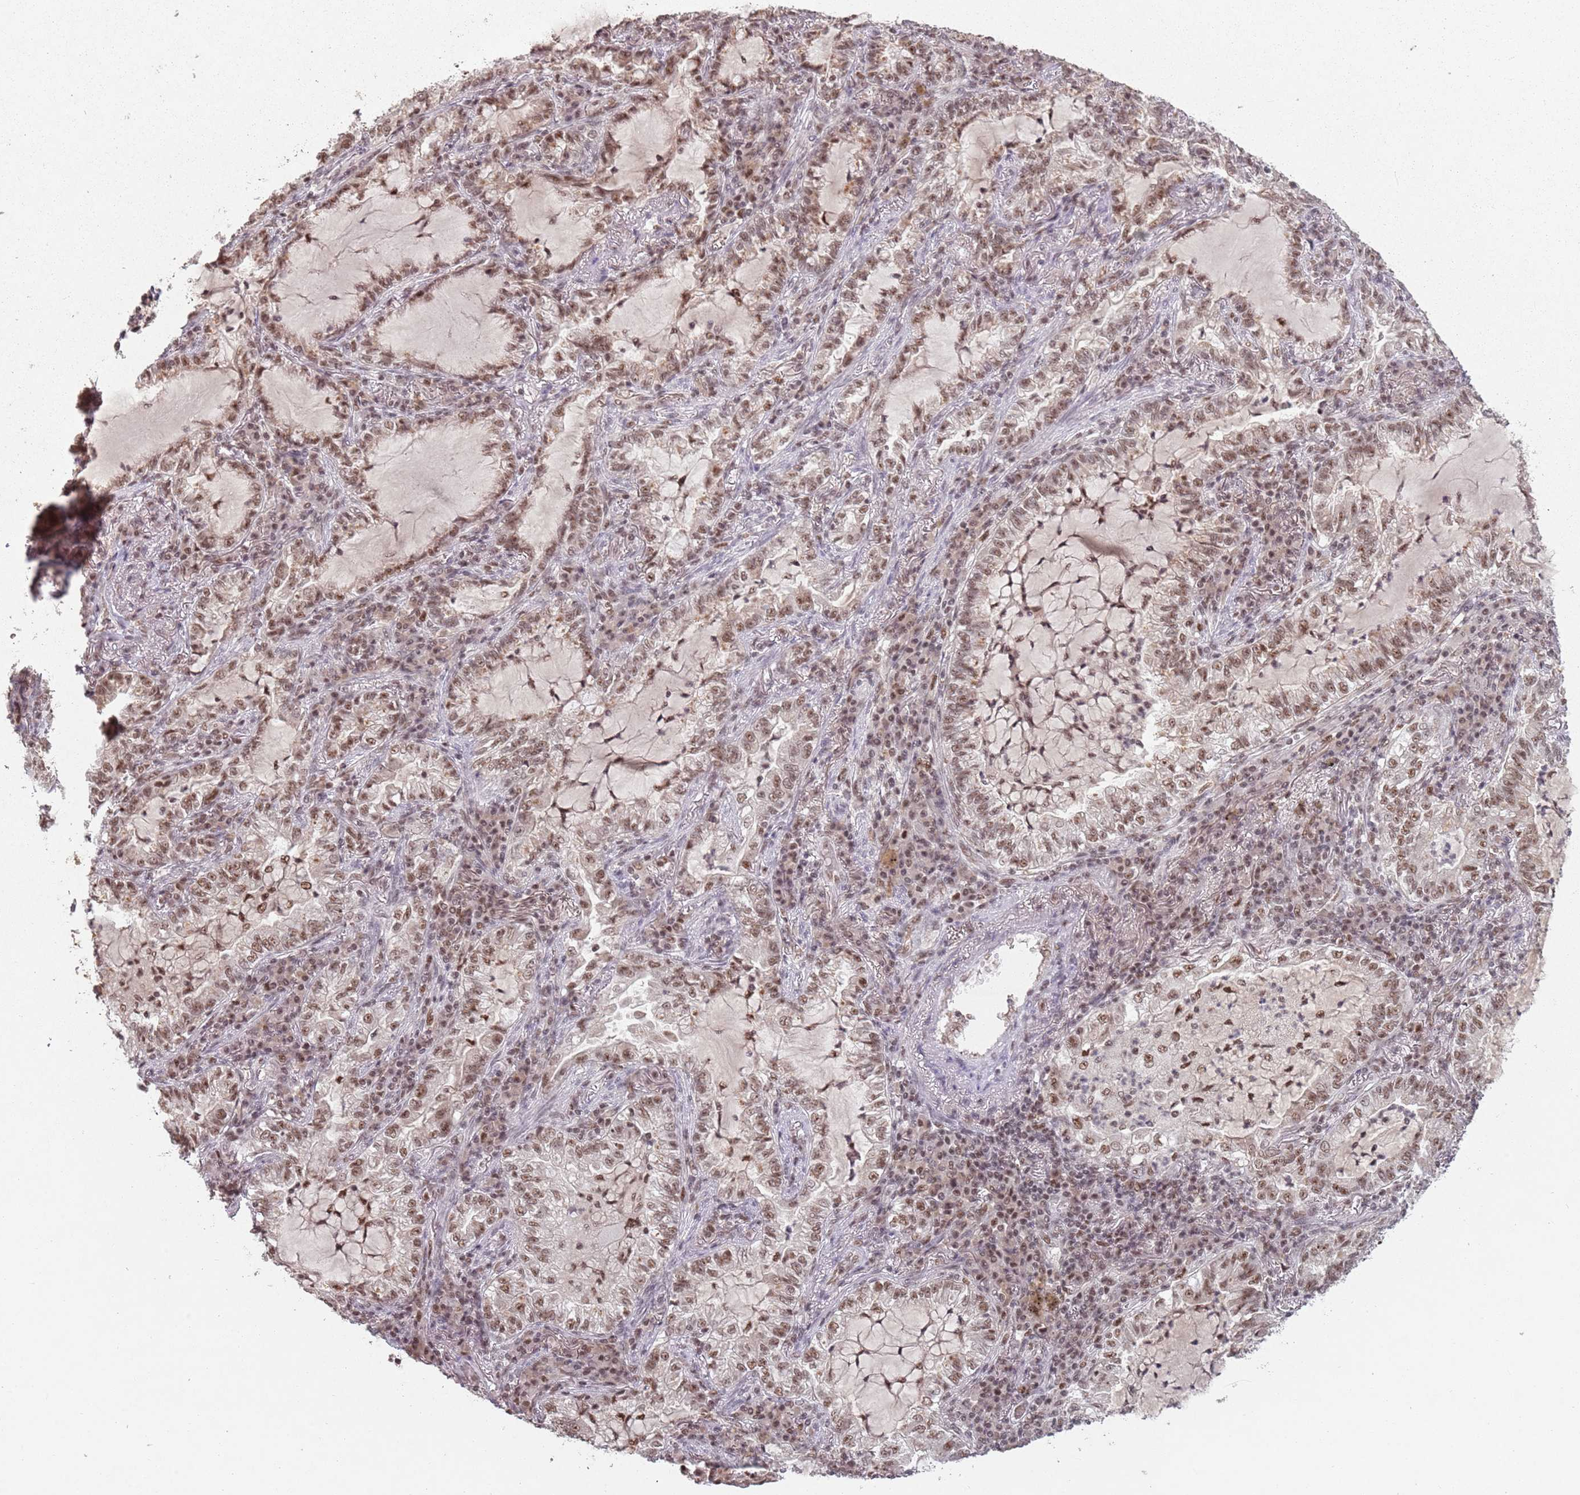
{"staining": {"intensity": "moderate", "quantity": ">75%", "location": "nuclear"}, "tissue": "lung cancer", "cell_type": "Tumor cells", "image_type": "cancer", "snomed": [{"axis": "morphology", "description": "Adenocarcinoma, NOS"}, {"axis": "topography", "description": "Lung"}], "caption": "Moderate nuclear expression is identified in about >75% of tumor cells in lung cancer.", "gene": "NCBP1", "patient": {"sex": "female", "age": 73}}